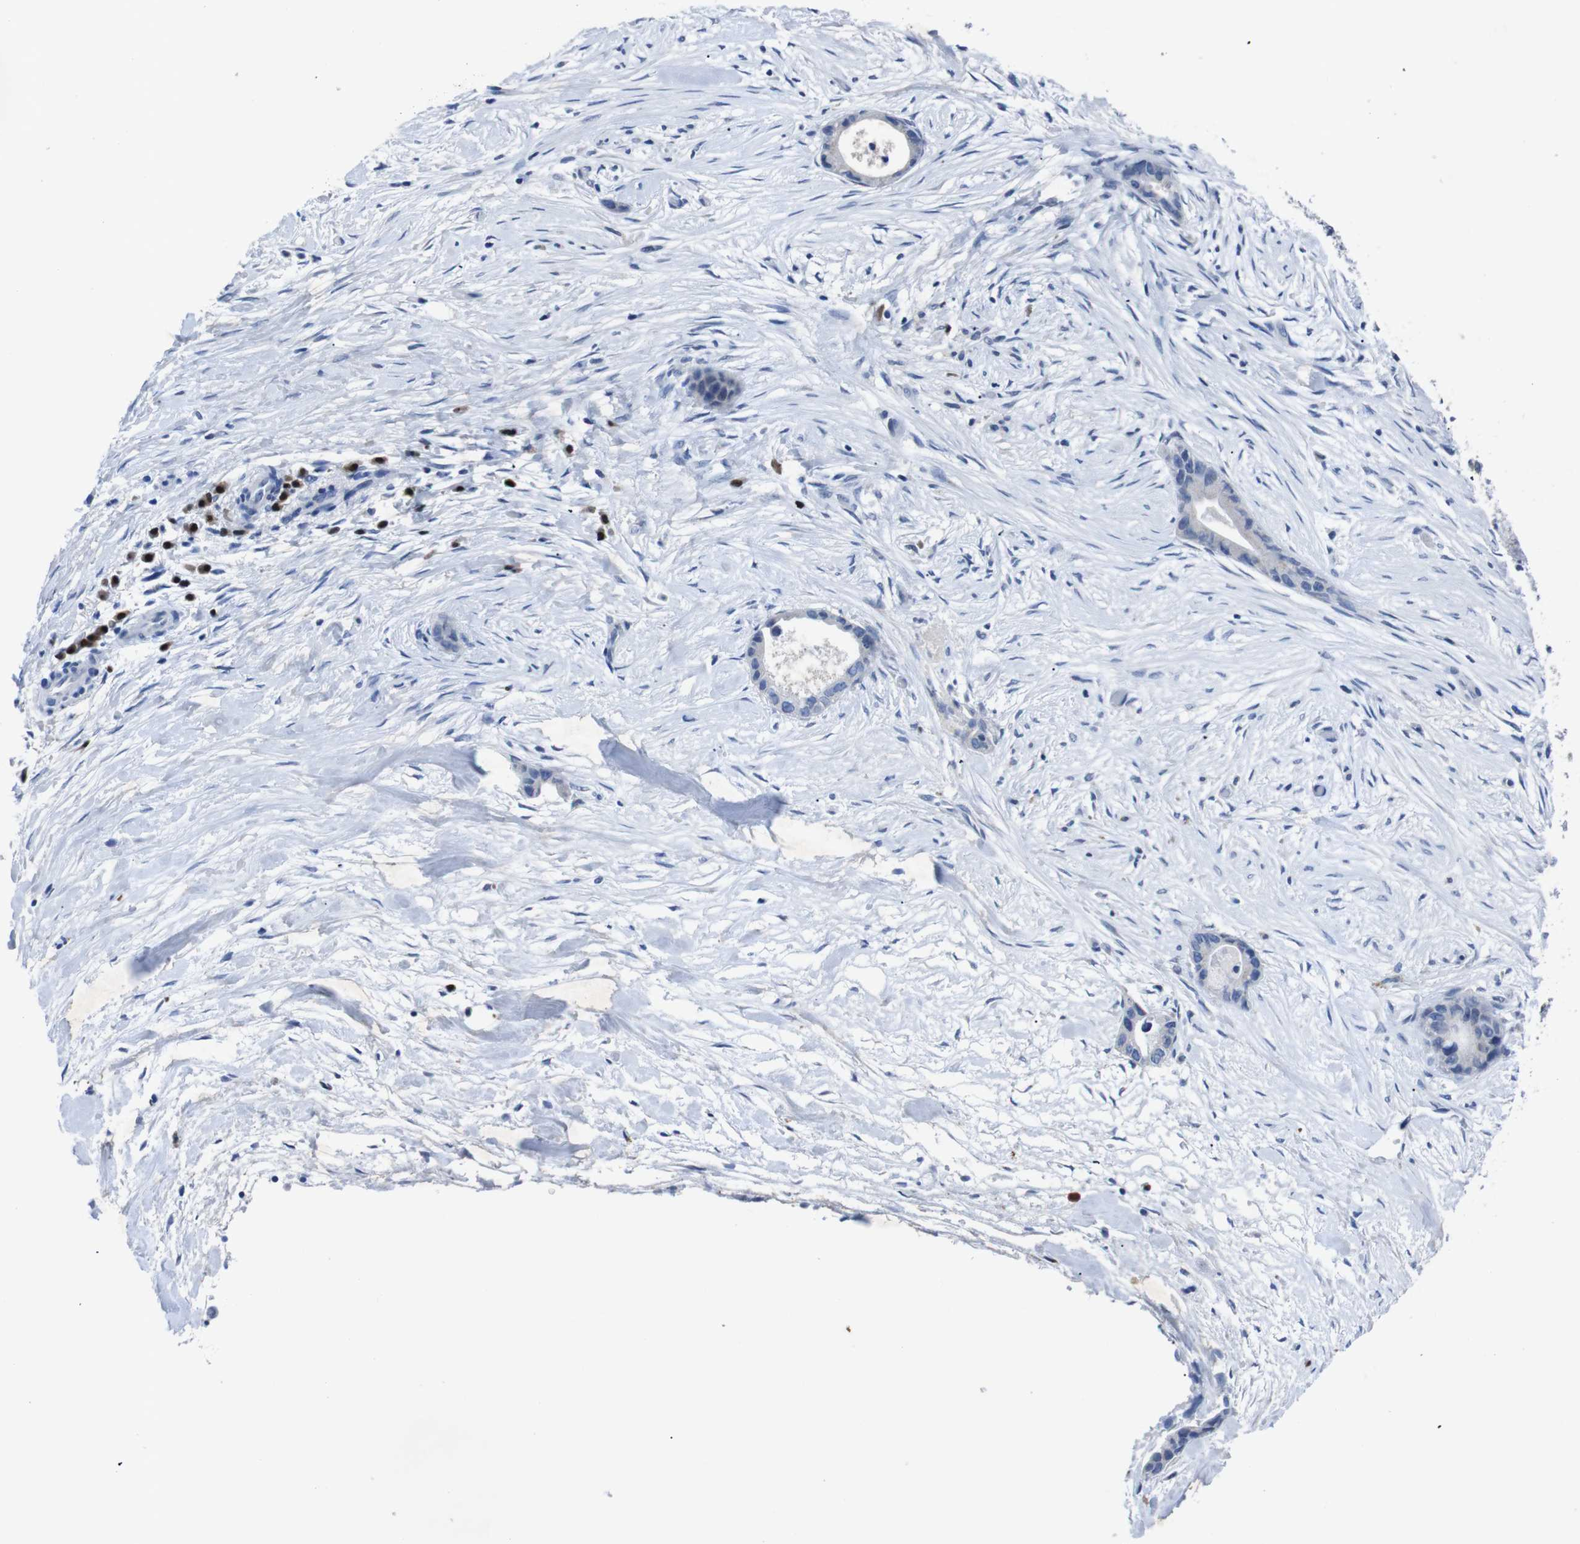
{"staining": {"intensity": "negative", "quantity": "none", "location": "none"}, "tissue": "liver cancer", "cell_type": "Tumor cells", "image_type": "cancer", "snomed": [{"axis": "morphology", "description": "Cholangiocarcinoma"}, {"axis": "topography", "description": "Liver"}], "caption": "A histopathology image of human liver cancer is negative for staining in tumor cells.", "gene": "IRF4", "patient": {"sex": "female", "age": 55}}